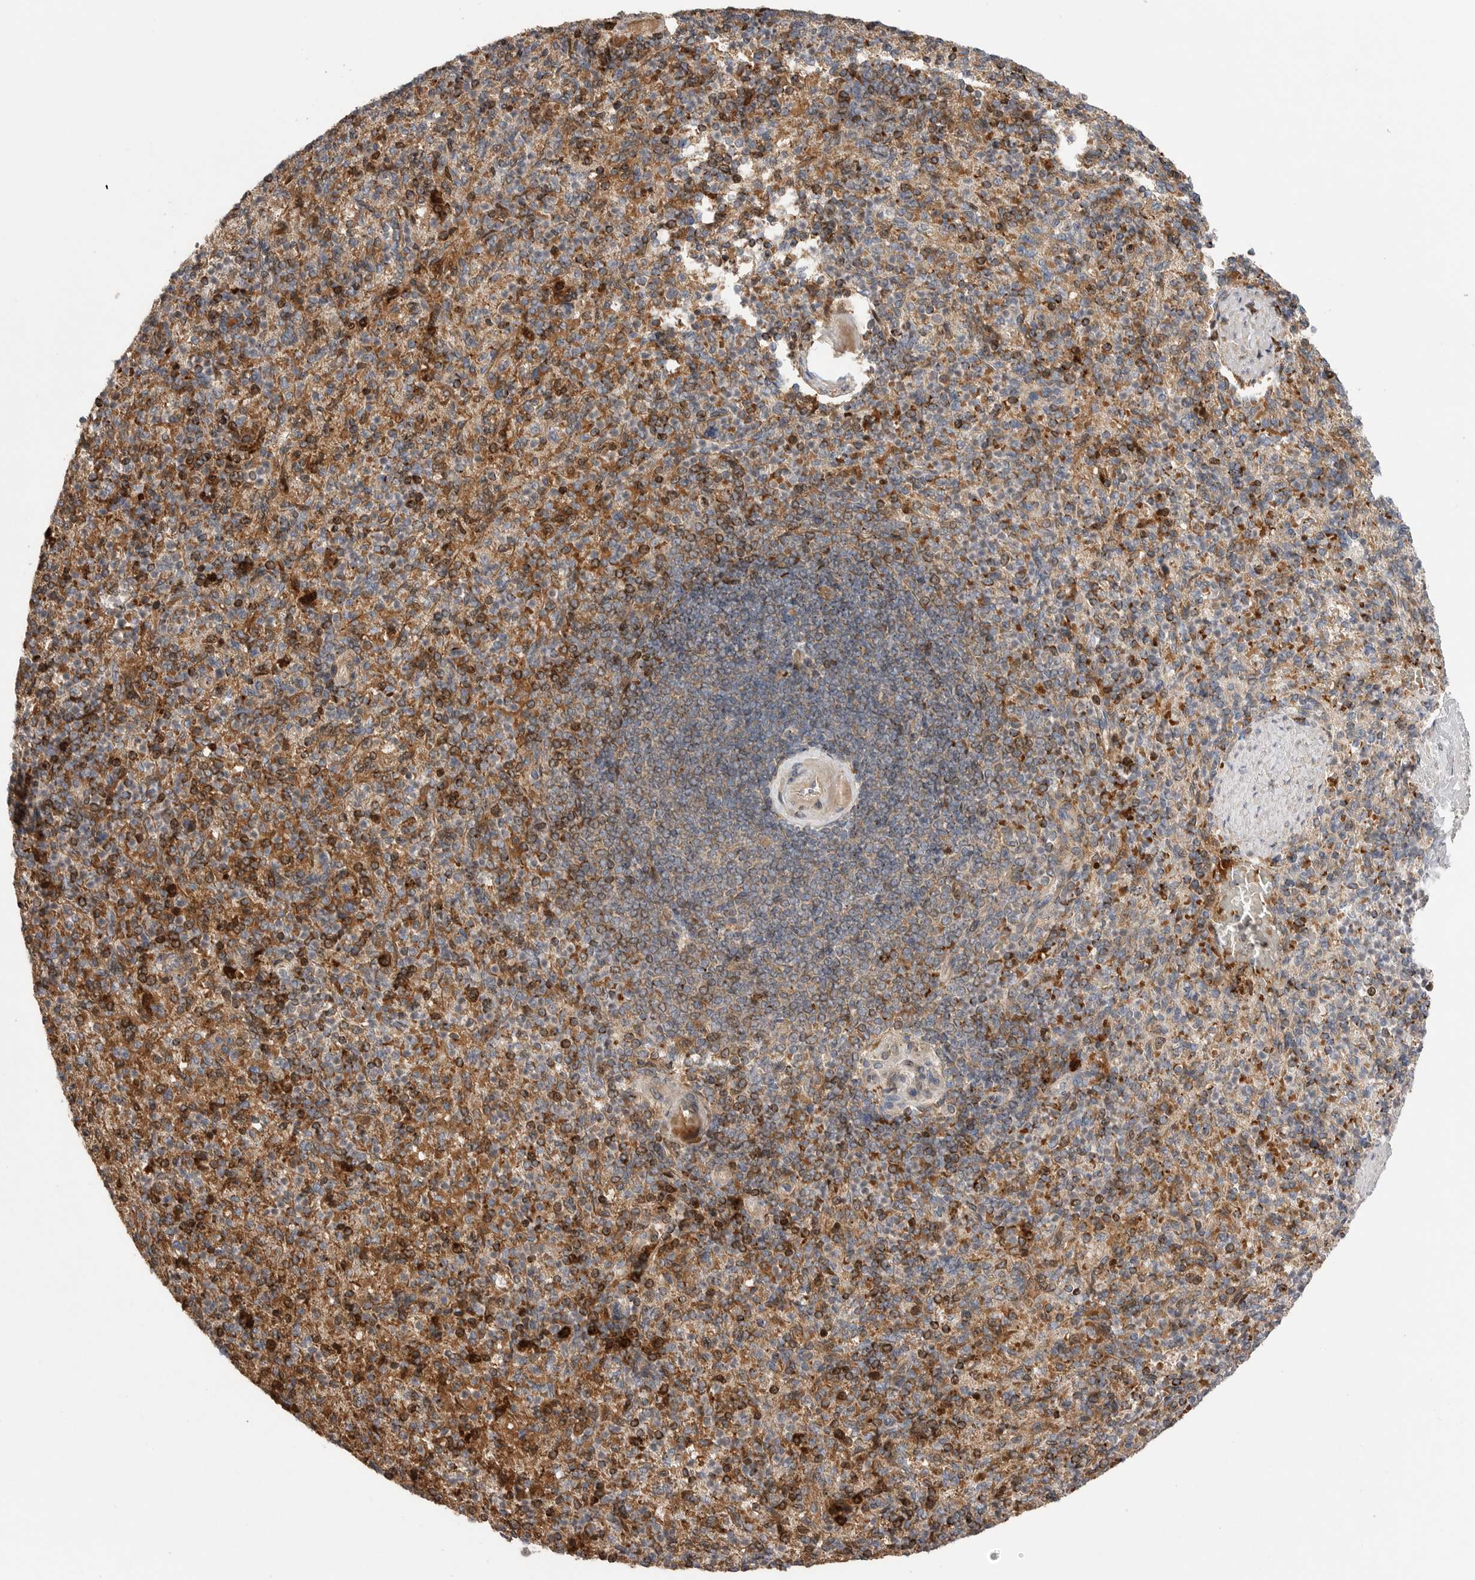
{"staining": {"intensity": "moderate", "quantity": ">75%", "location": "cytoplasmic/membranous"}, "tissue": "spleen", "cell_type": "Cells in red pulp", "image_type": "normal", "snomed": [{"axis": "morphology", "description": "Normal tissue, NOS"}, {"axis": "topography", "description": "Spleen"}], "caption": "A brown stain highlights moderate cytoplasmic/membranous positivity of a protein in cells in red pulp of unremarkable human spleen. (DAB IHC, brown staining for protein, blue staining for nuclei).", "gene": "GALNS", "patient": {"sex": "female", "age": 74}}